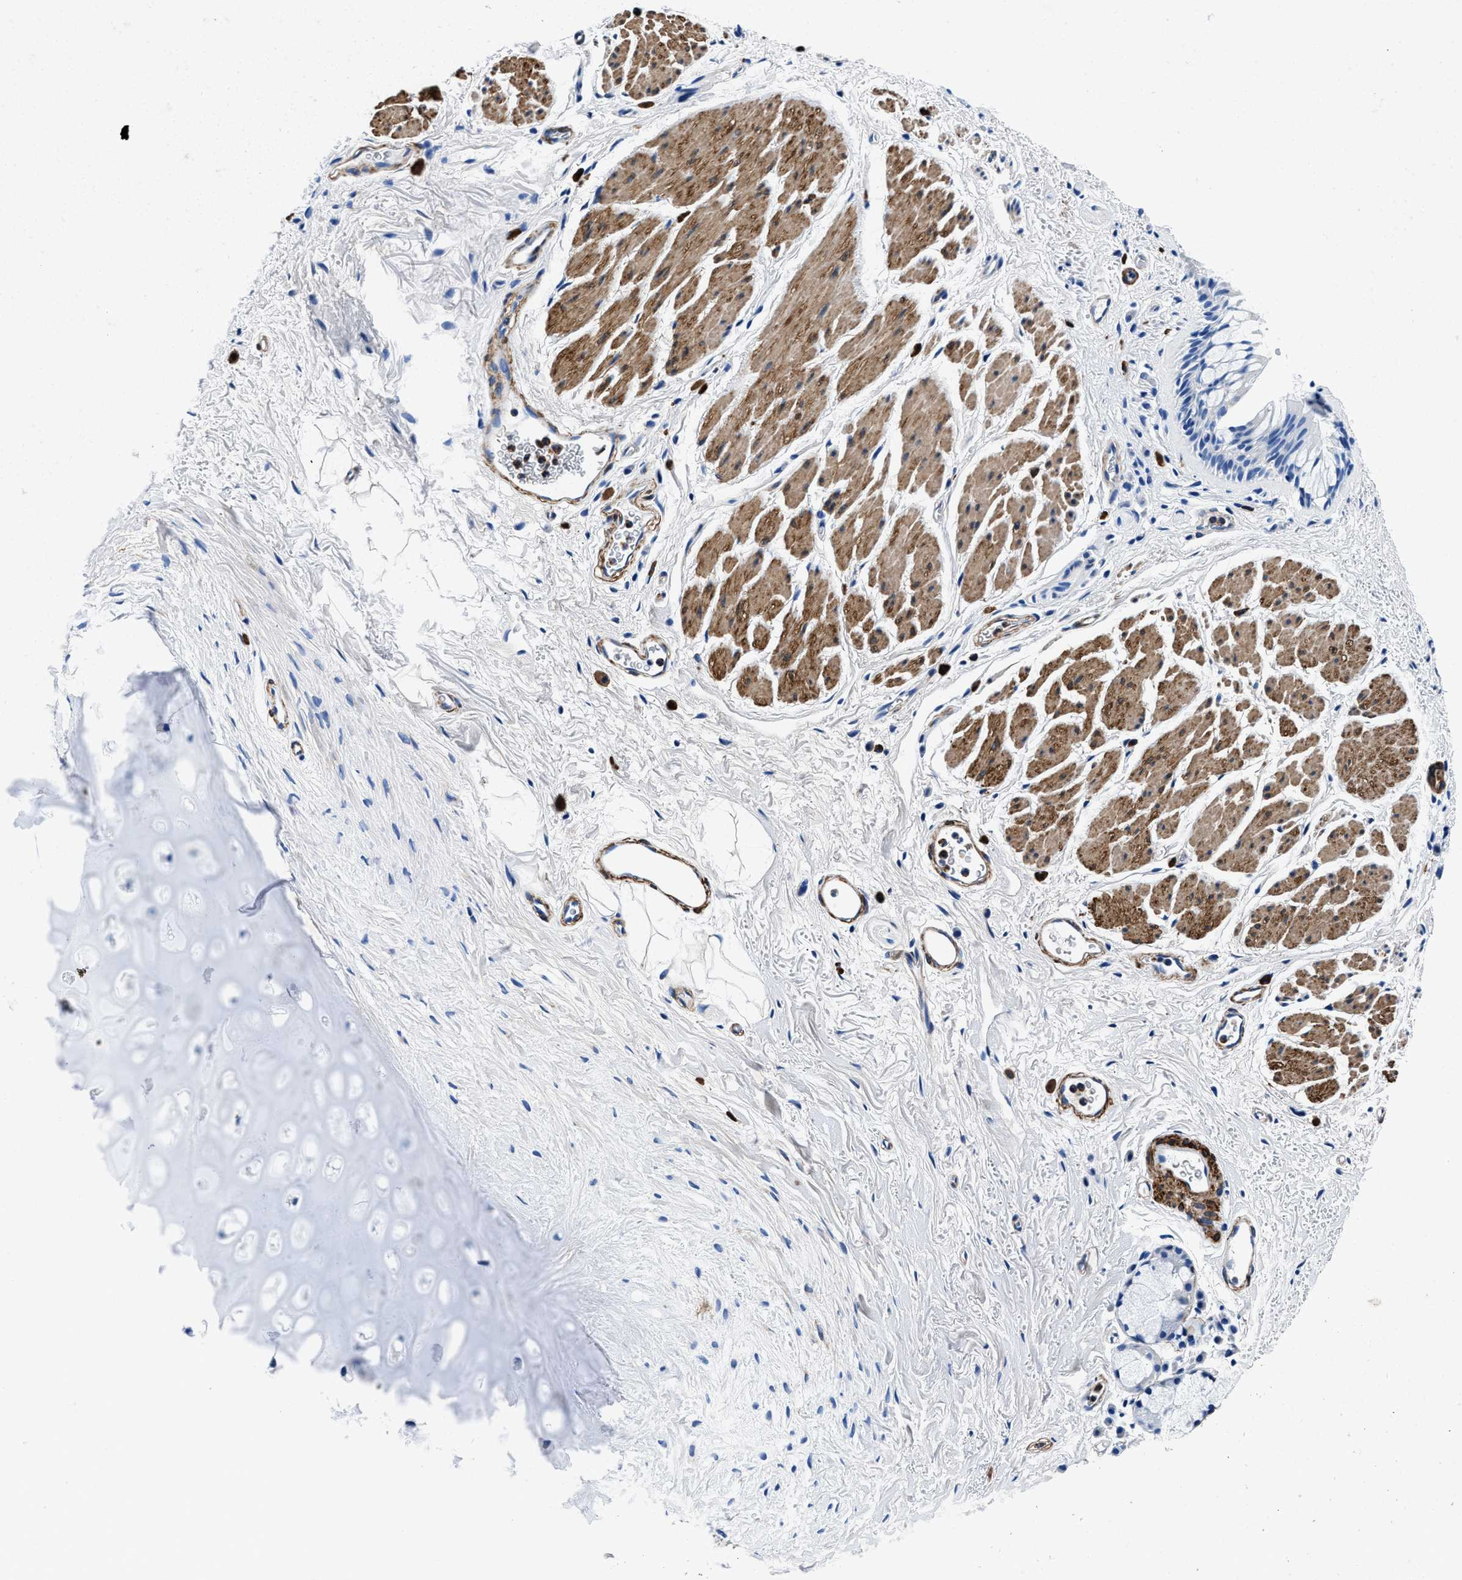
{"staining": {"intensity": "negative", "quantity": "none", "location": "none"}, "tissue": "bronchus", "cell_type": "Respiratory epithelial cells", "image_type": "normal", "snomed": [{"axis": "morphology", "description": "Normal tissue, NOS"}, {"axis": "topography", "description": "Cartilage tissue"}, {"axis": "topography", "description": "Bronchus"}], "caption": "Image shows no protein expression in respiratory epithelial cells of benign bronchus. Nuclei are stained in blue.", "gene": "TEX261", "patient": {"sex": "female", "age": 53}}